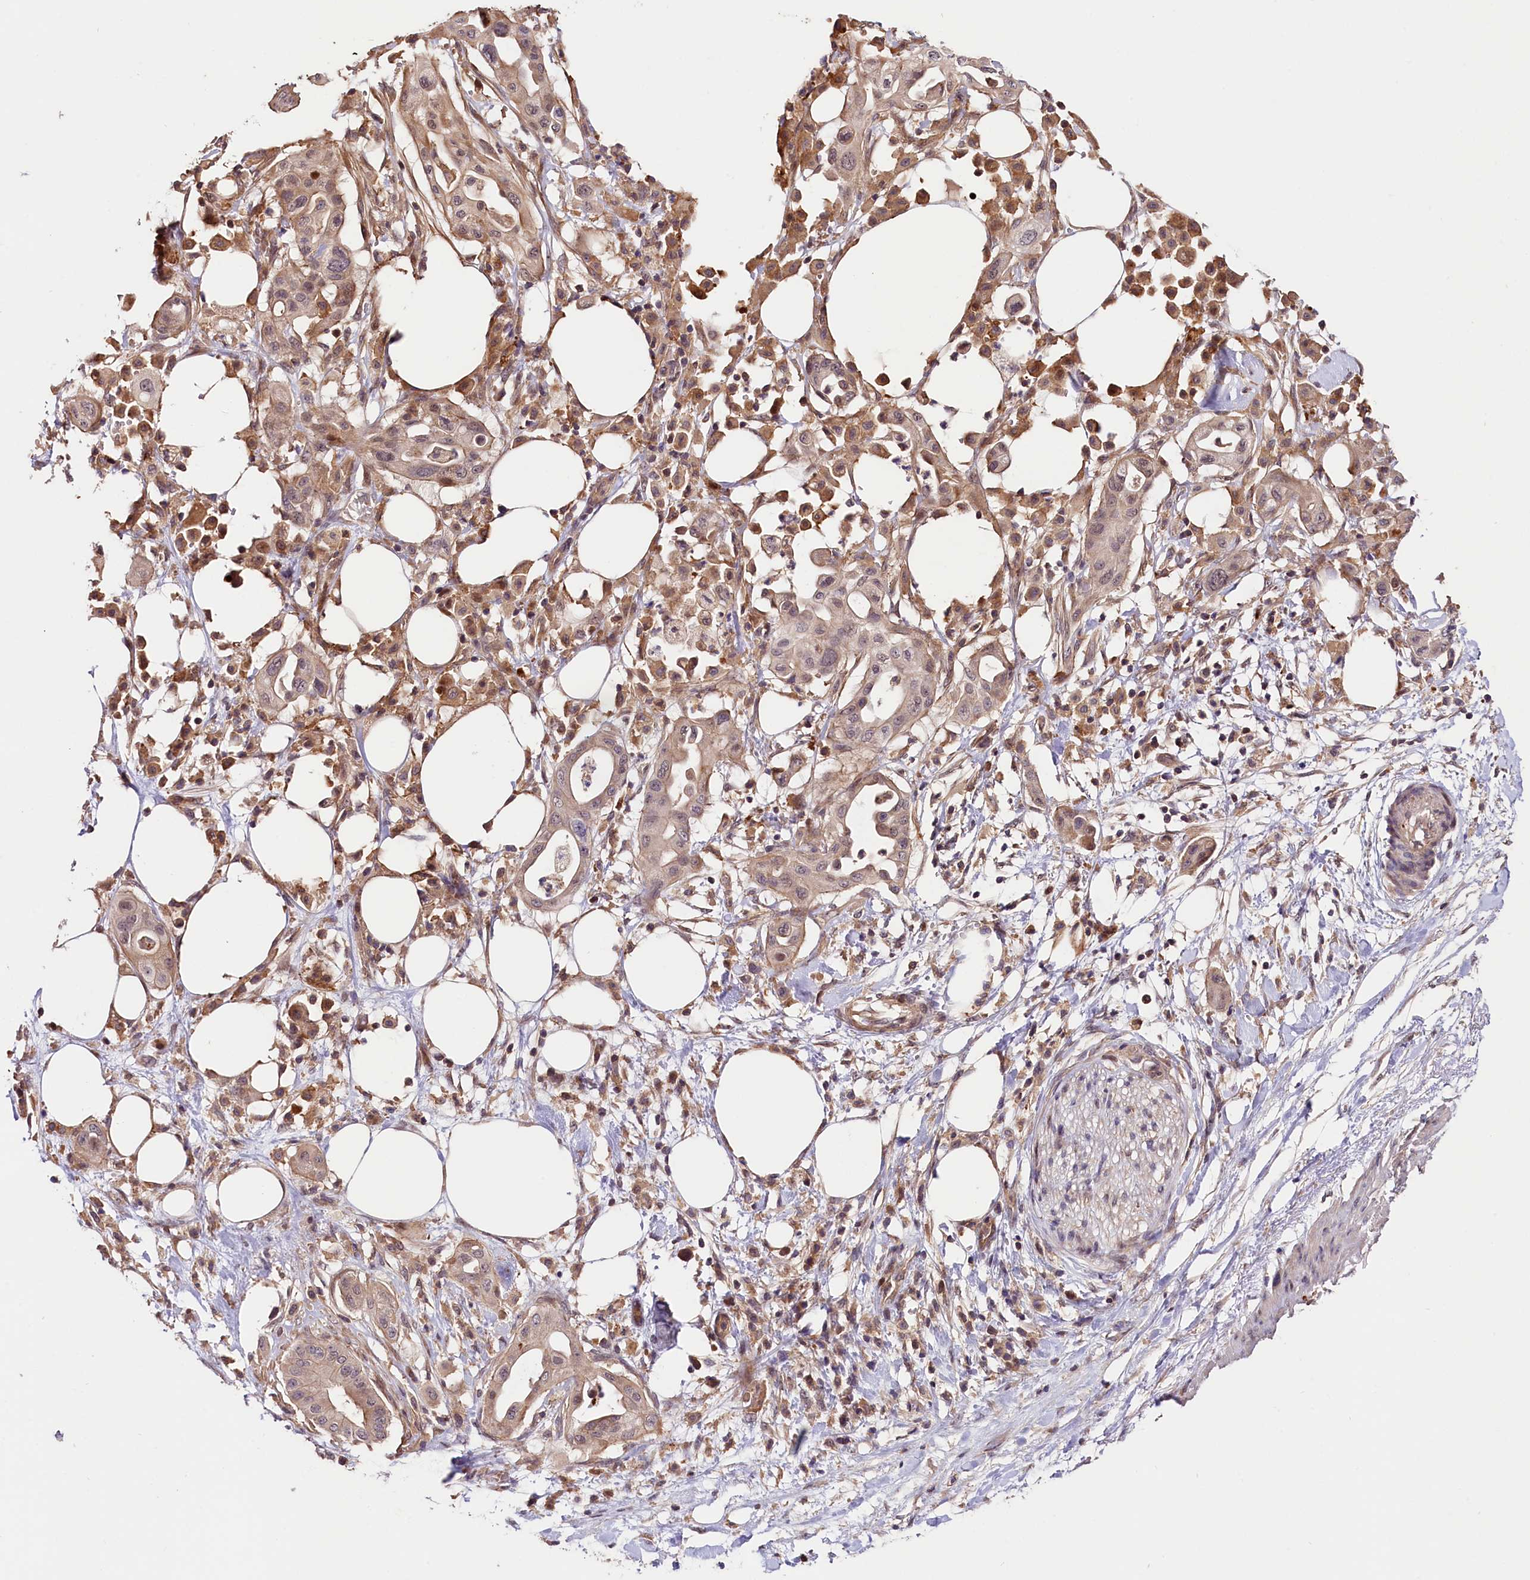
{"staining": {"intensity": "weak", "quantity": "<25%", "location": "nuclear"}, "tissue": "pancreatic cancer", "cell_type": "Tumor cells", "image_type": "cancer", "snomed": [{"axis": "morphology", "description": "Adenocarcinoma, NOS"}, {"axis": "topography", "description": "Pancreas"}], "caption": "Pancreatic adenocarcinoma was stained to show a protein in brown. There is no significant positivity in tumor cells. Brightfield microscopy of immunohistochemistry (IHC) stained with DAB (brown) and hematoxylin (blue), captured at high magnification.", "gene": "CACNA1H", "patient": {"sex": "male", "age": 68}}